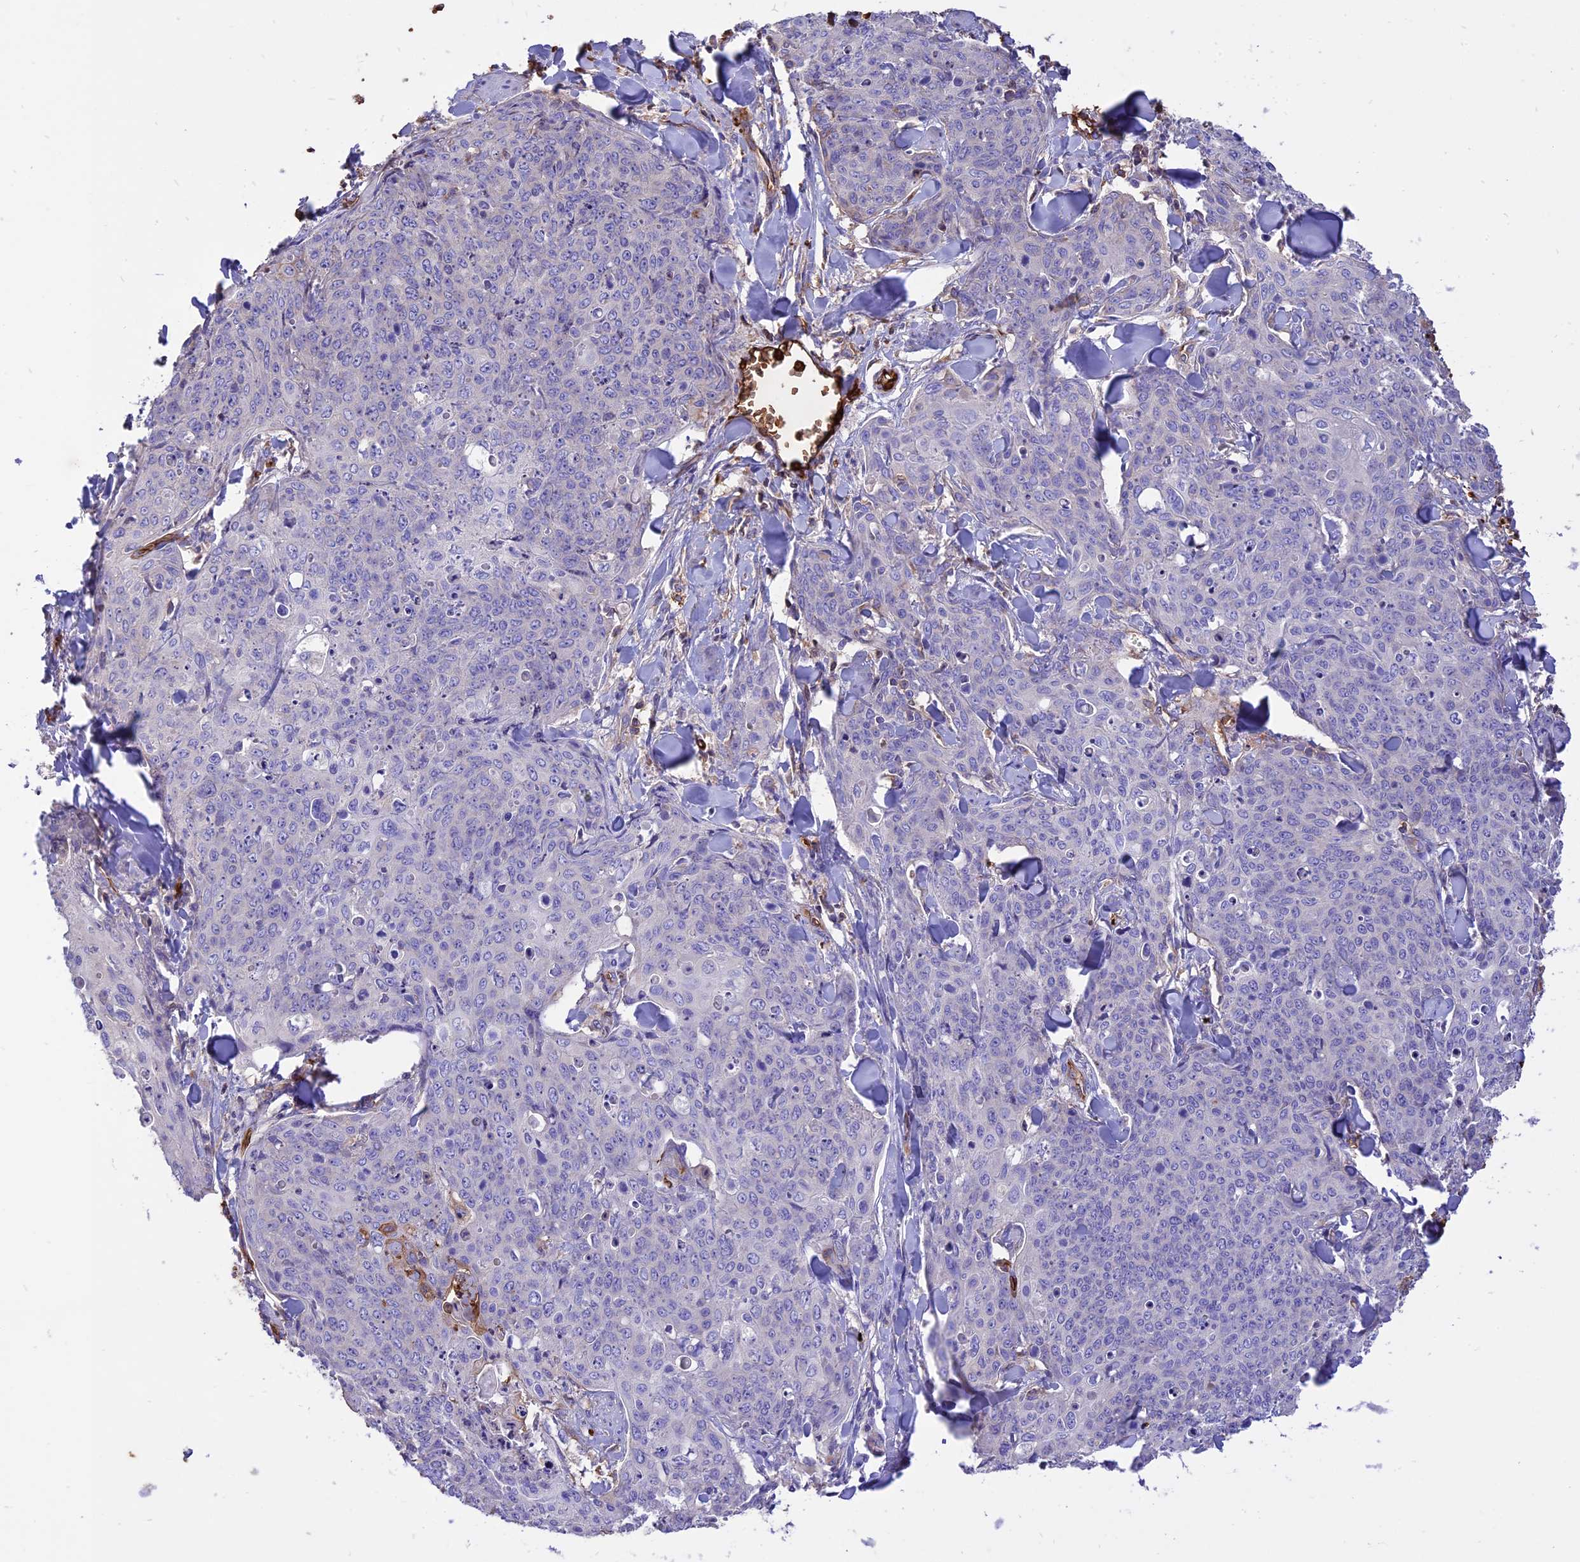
{"staining": {"intensity": "negative", "quantity": "none", "location": "none"}, "tissue": "skin cancer", "cell_type": "Tumor cells", "image_type": "cancer", "snomed": [{"axis": "morphology", "description": "Squamous cell carcinoma, NOS"}, {"axis": "topography", "description": "Skin"}, {"axis": "topography", "description": "Vulva"}], "caption": "Immunohistochemical staining of human squamous cell carcinoma (skin) shows no significant staining in tumor cells.", "gene": "TTC4", "patient": {"sex": "female", "age": 85}}